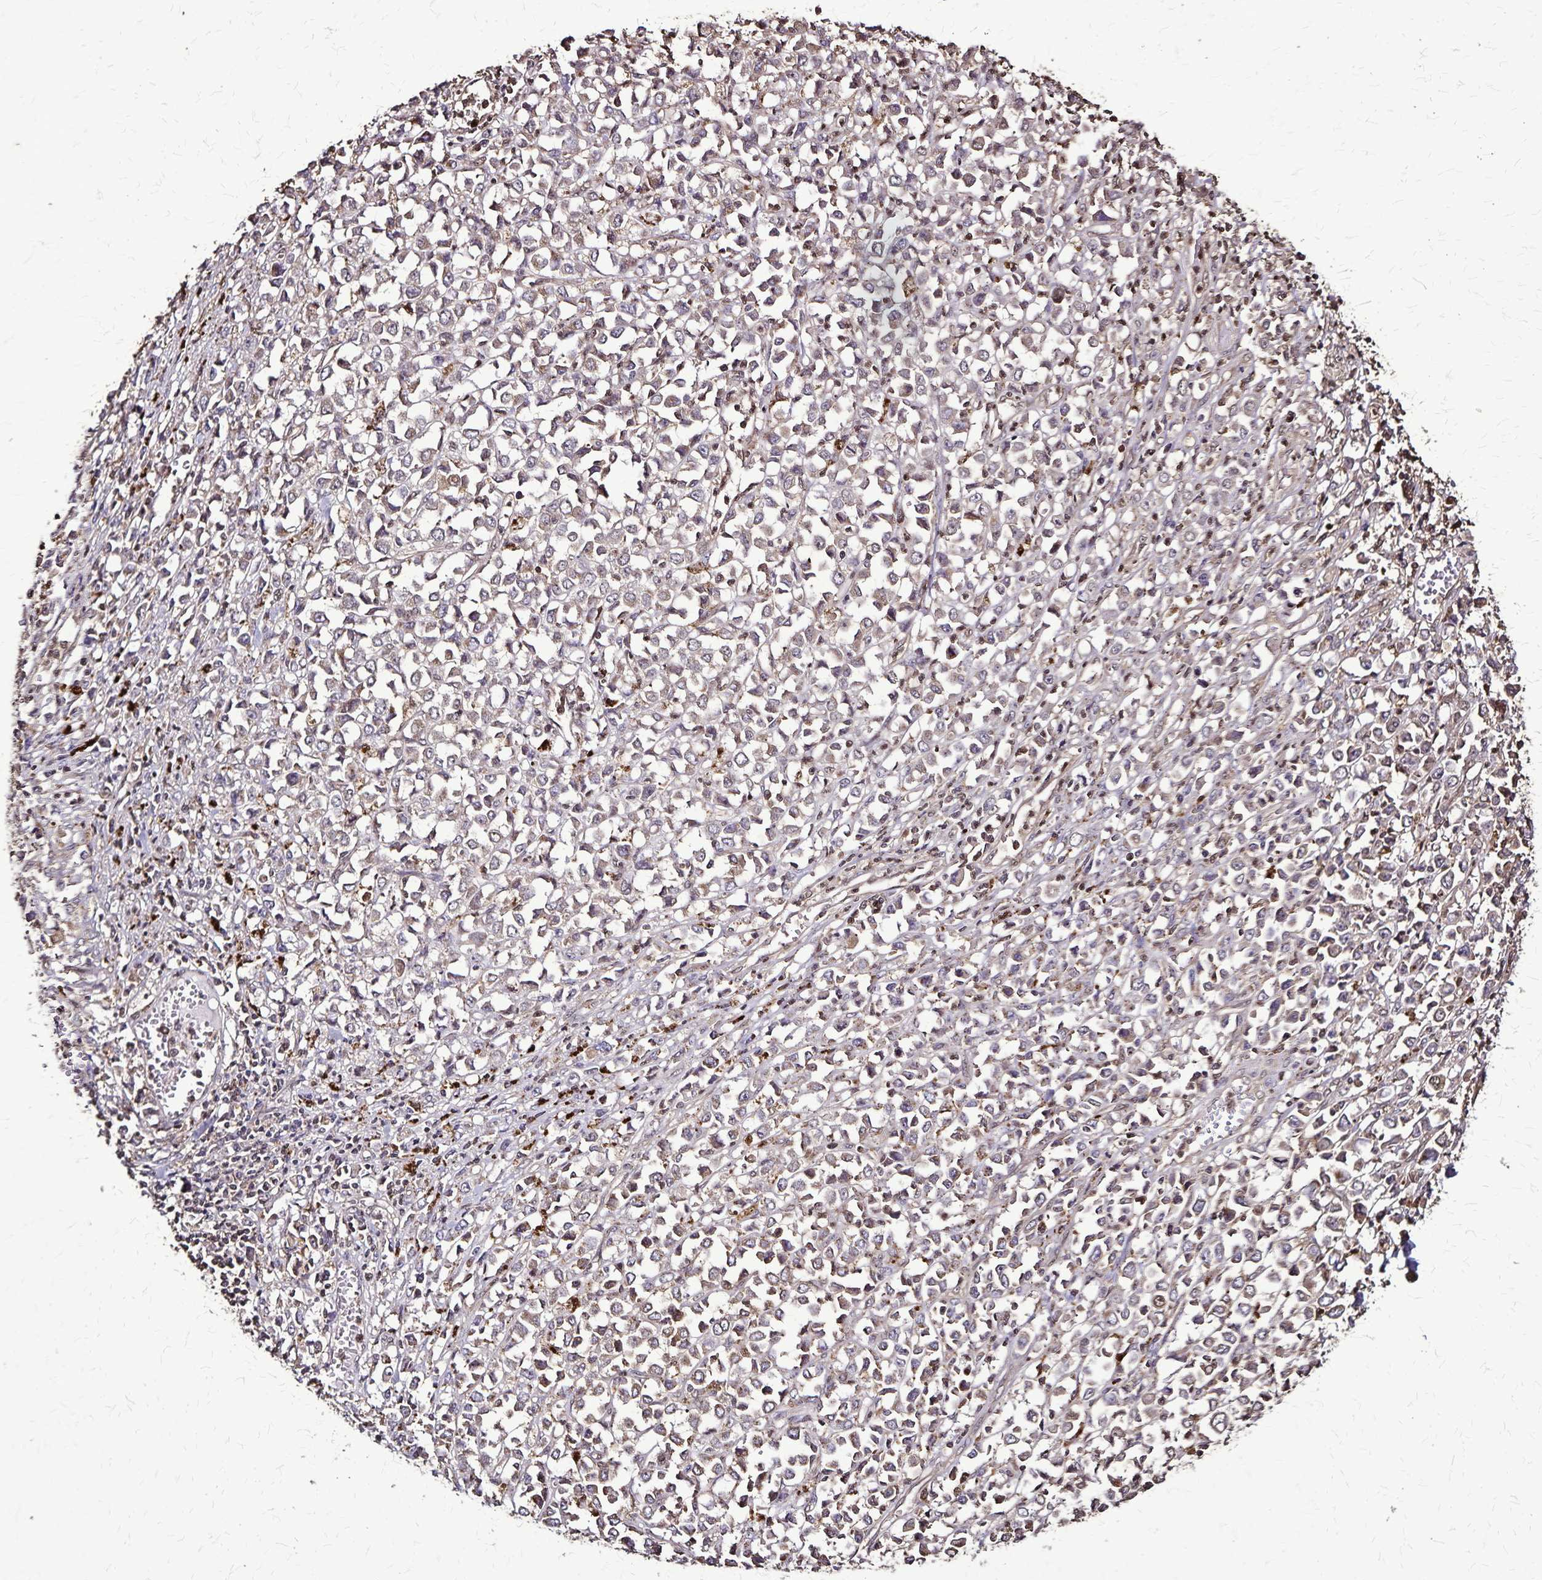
{"staining": {"intensity": "moderate", "quantity": ">75%", "location": "cytoplasmic/membranous"}, "tissue": "stomach cancer", "cell_type": "Tumor cells", "image_type": "cancer", "snomed": [{"axis": "morphology", "description": "Adenocarcinoma, NOS"}, {"axis": "topography", "description": "Stomach, upper"}], "caption": "This micrograph exhibits immunohistochemistry (IHC) staining of human stomach cancer, with medium moderate cytoplasmic/membranous expression in approximately >75% of tumor cells.", "gene": "CHMP1B", "patient": {"sex": "male", "age": 70}}